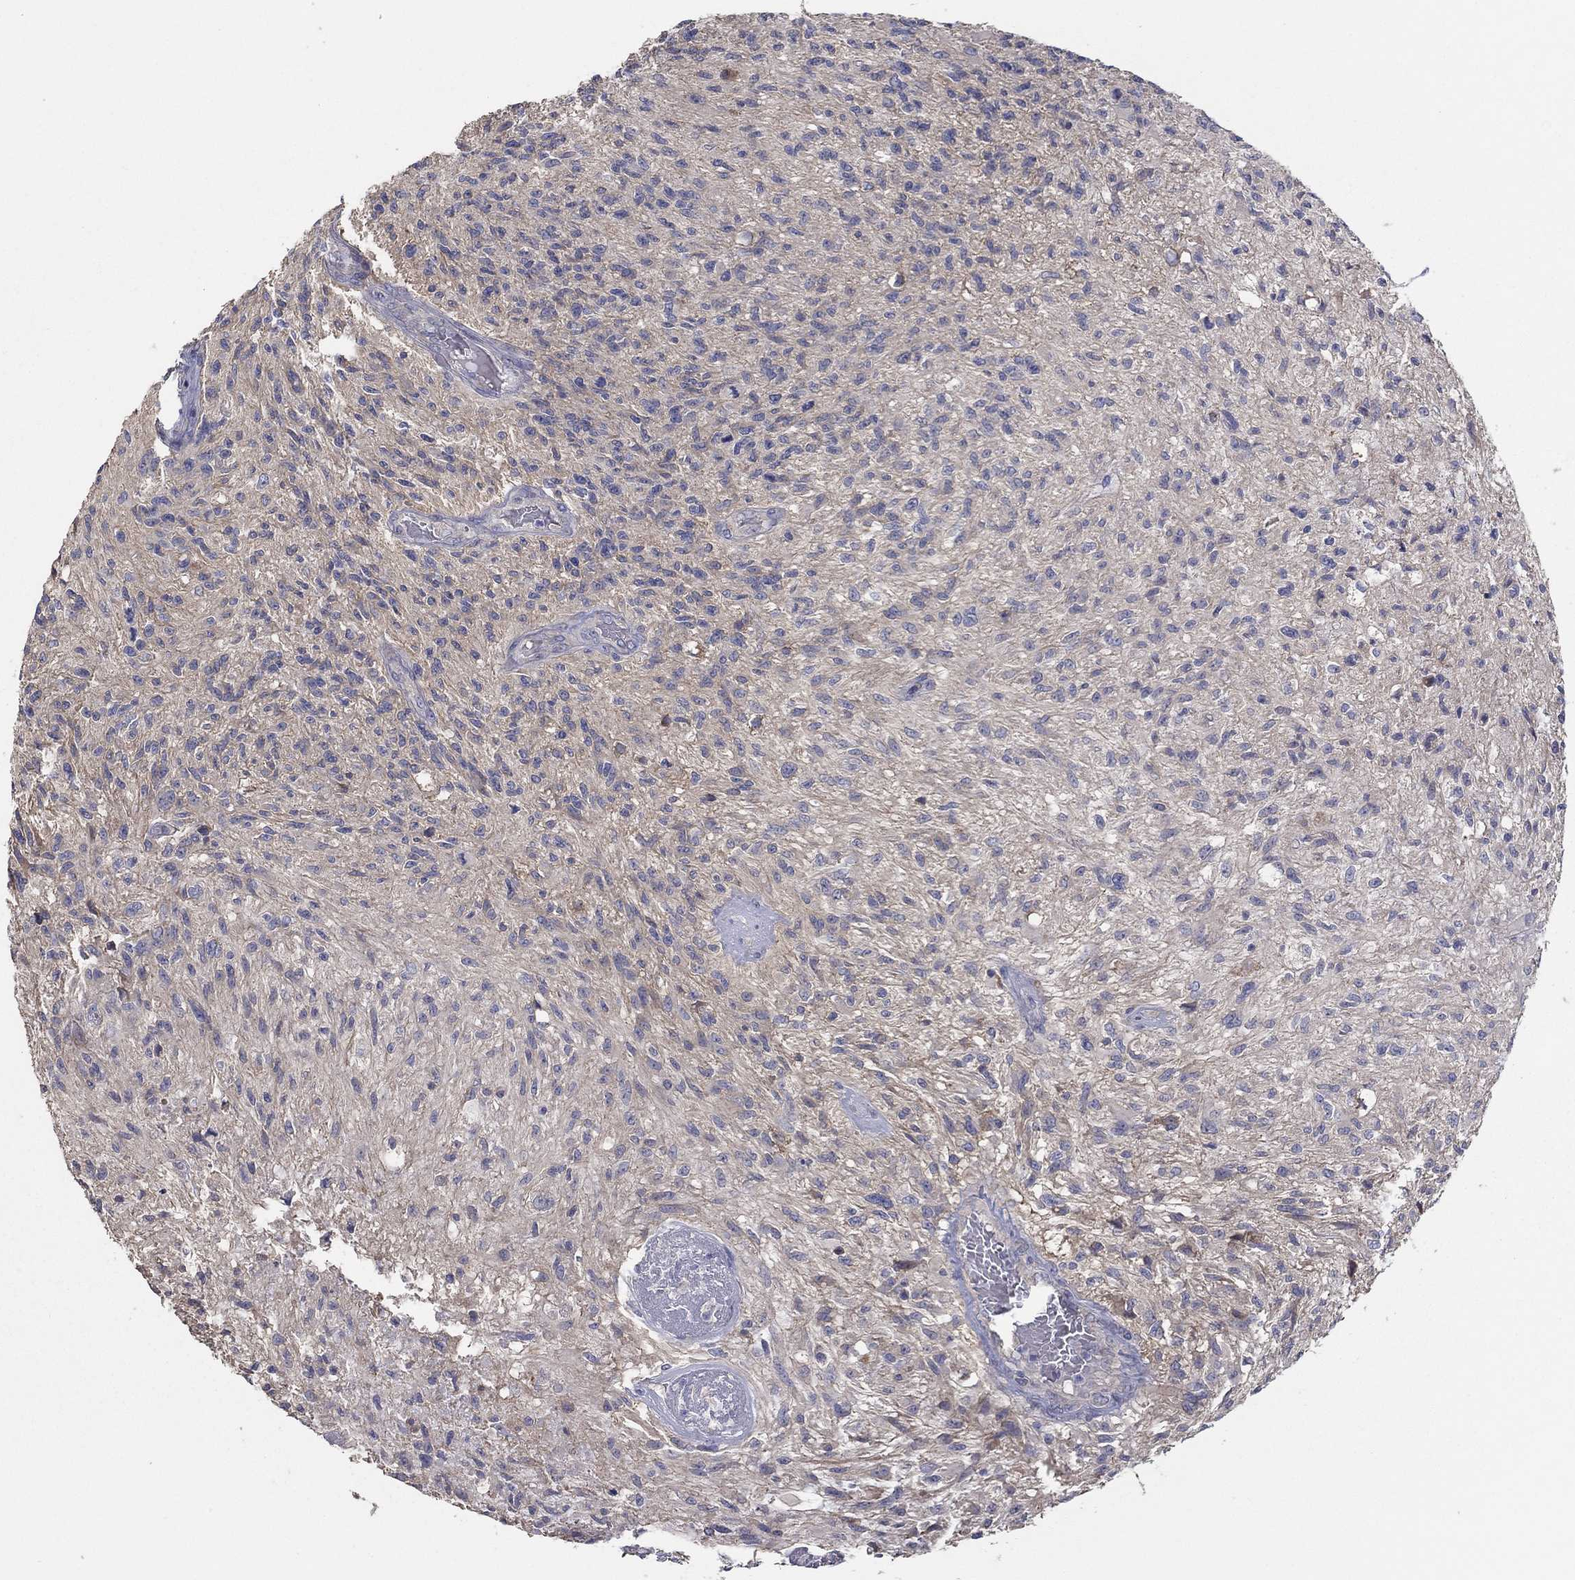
{"staining": {"intensity": "negative", "quantity": "none", "location": "none"}, "tissue": "glioma", "cell_type": "Tumor cells", "image_type": "cancer", "snomed": [{"axis": "morphology", "description": "Glioma, malignant, High grade"}, {"axis": "topography", "description": "Brain"}], "caption": "A photomicrograph of glioma stained for a protein reveals no brown staining in tumor cells. Brightfield microscopy of IHC stained with DAB (brown) and hematoxylin (blue), captured at high magnification.", "gene": "DOCK3", "patient": {"sex": "male", "age": 56}}